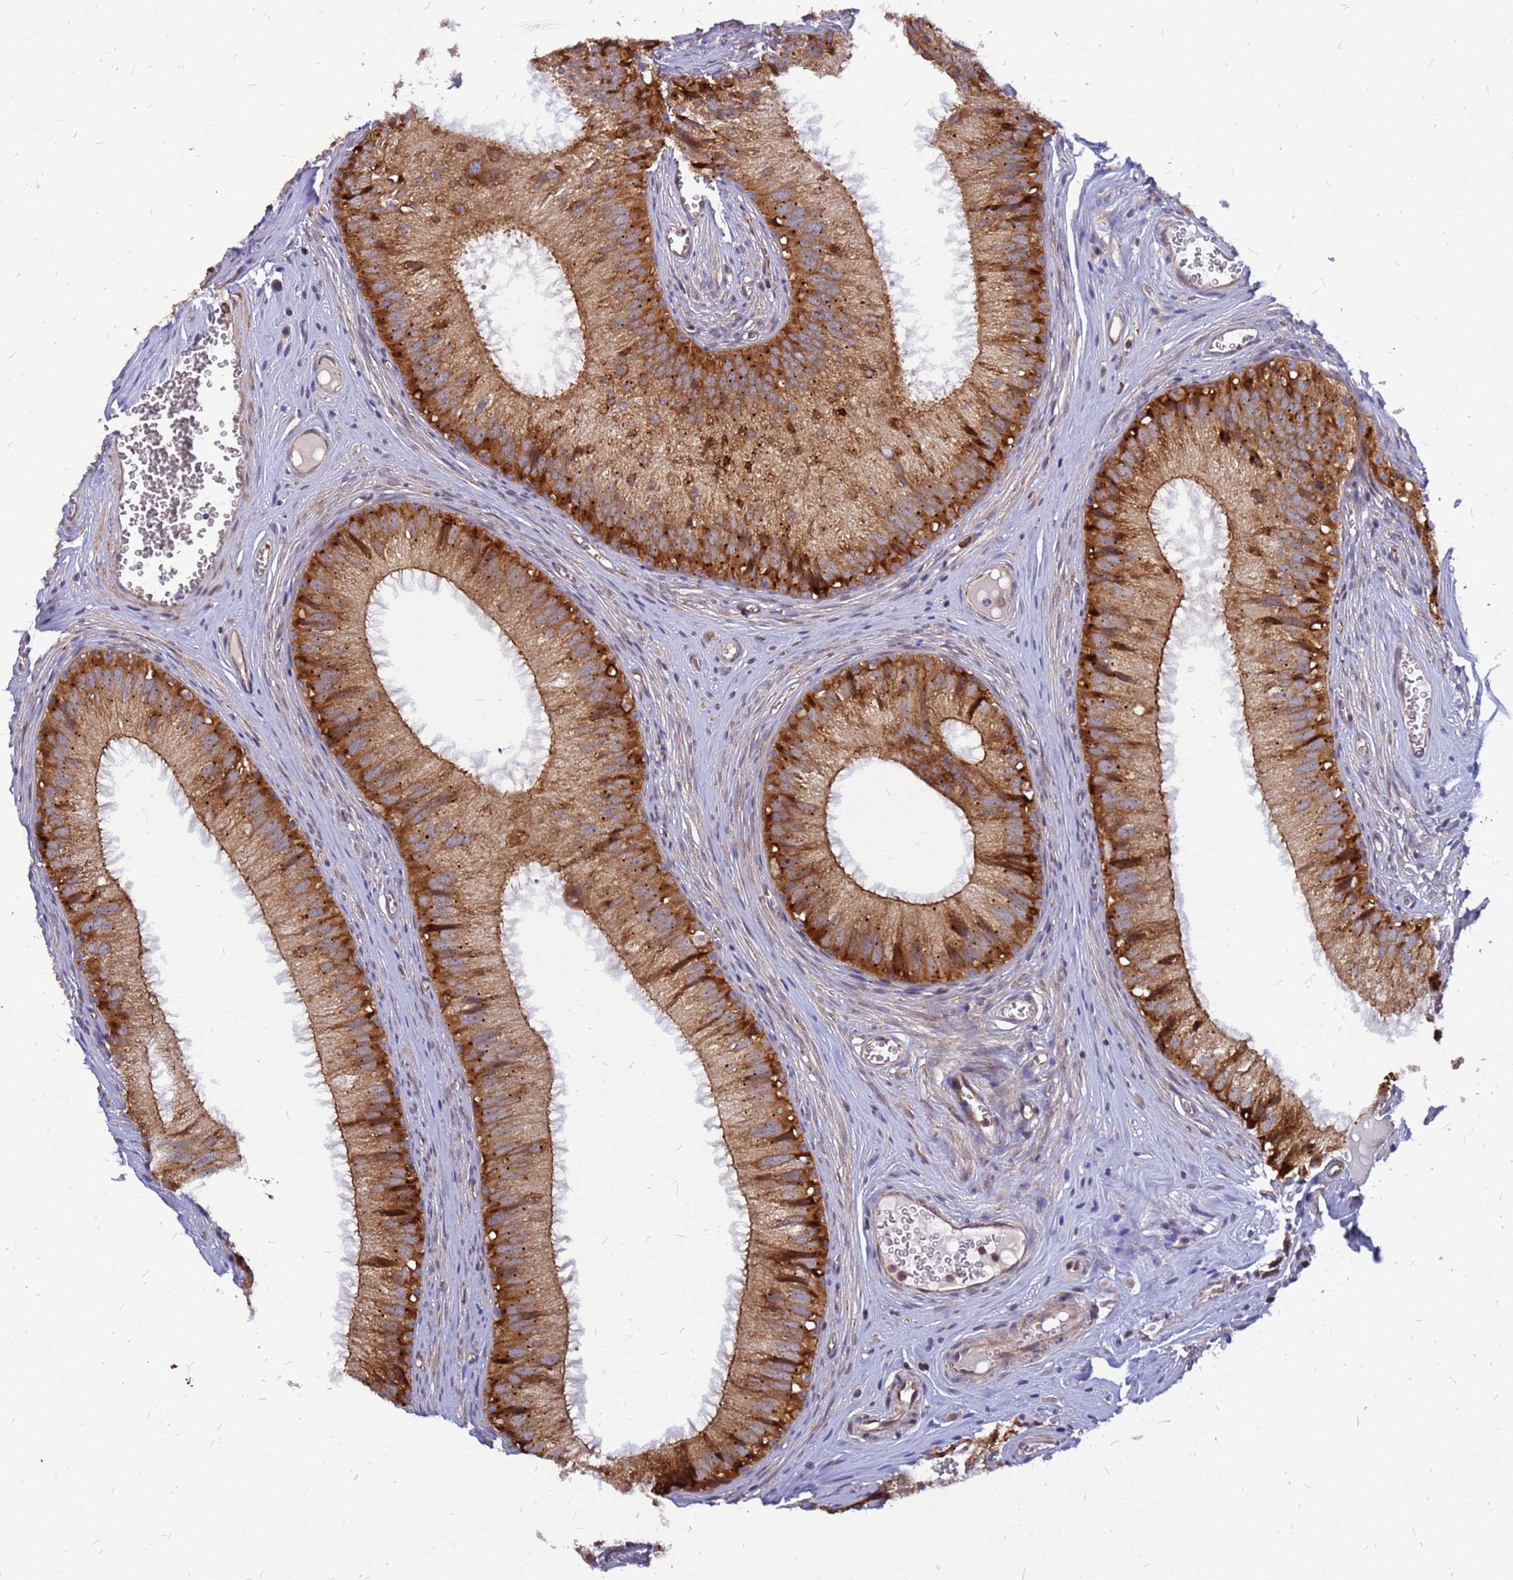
{"staining": {"intensity": "strong", "quantity": ">75%", "location": "cytoplasmic/membranous"}, "tissue": "epididymis", "cell_type": "Glandular cells", "image_type": "normal", "snomed": [{"axis": "morphology", "description": "Normal tissue, NOS"}, {"axis": "topography", "description": "Epididymis"}], "caption": "Immunohistochemical staining of unremarkable human epididymis demonstrates >75% levels of strong cytoplasmic/membranous protein expression in about >75% of glandular cells. (DAB (3,3'-diaminobenzidine) IHC, brown staining for protein, blue staining for nuclei).", "gene": "RPL8", "patient": {"sex": "male", "age": 36}}